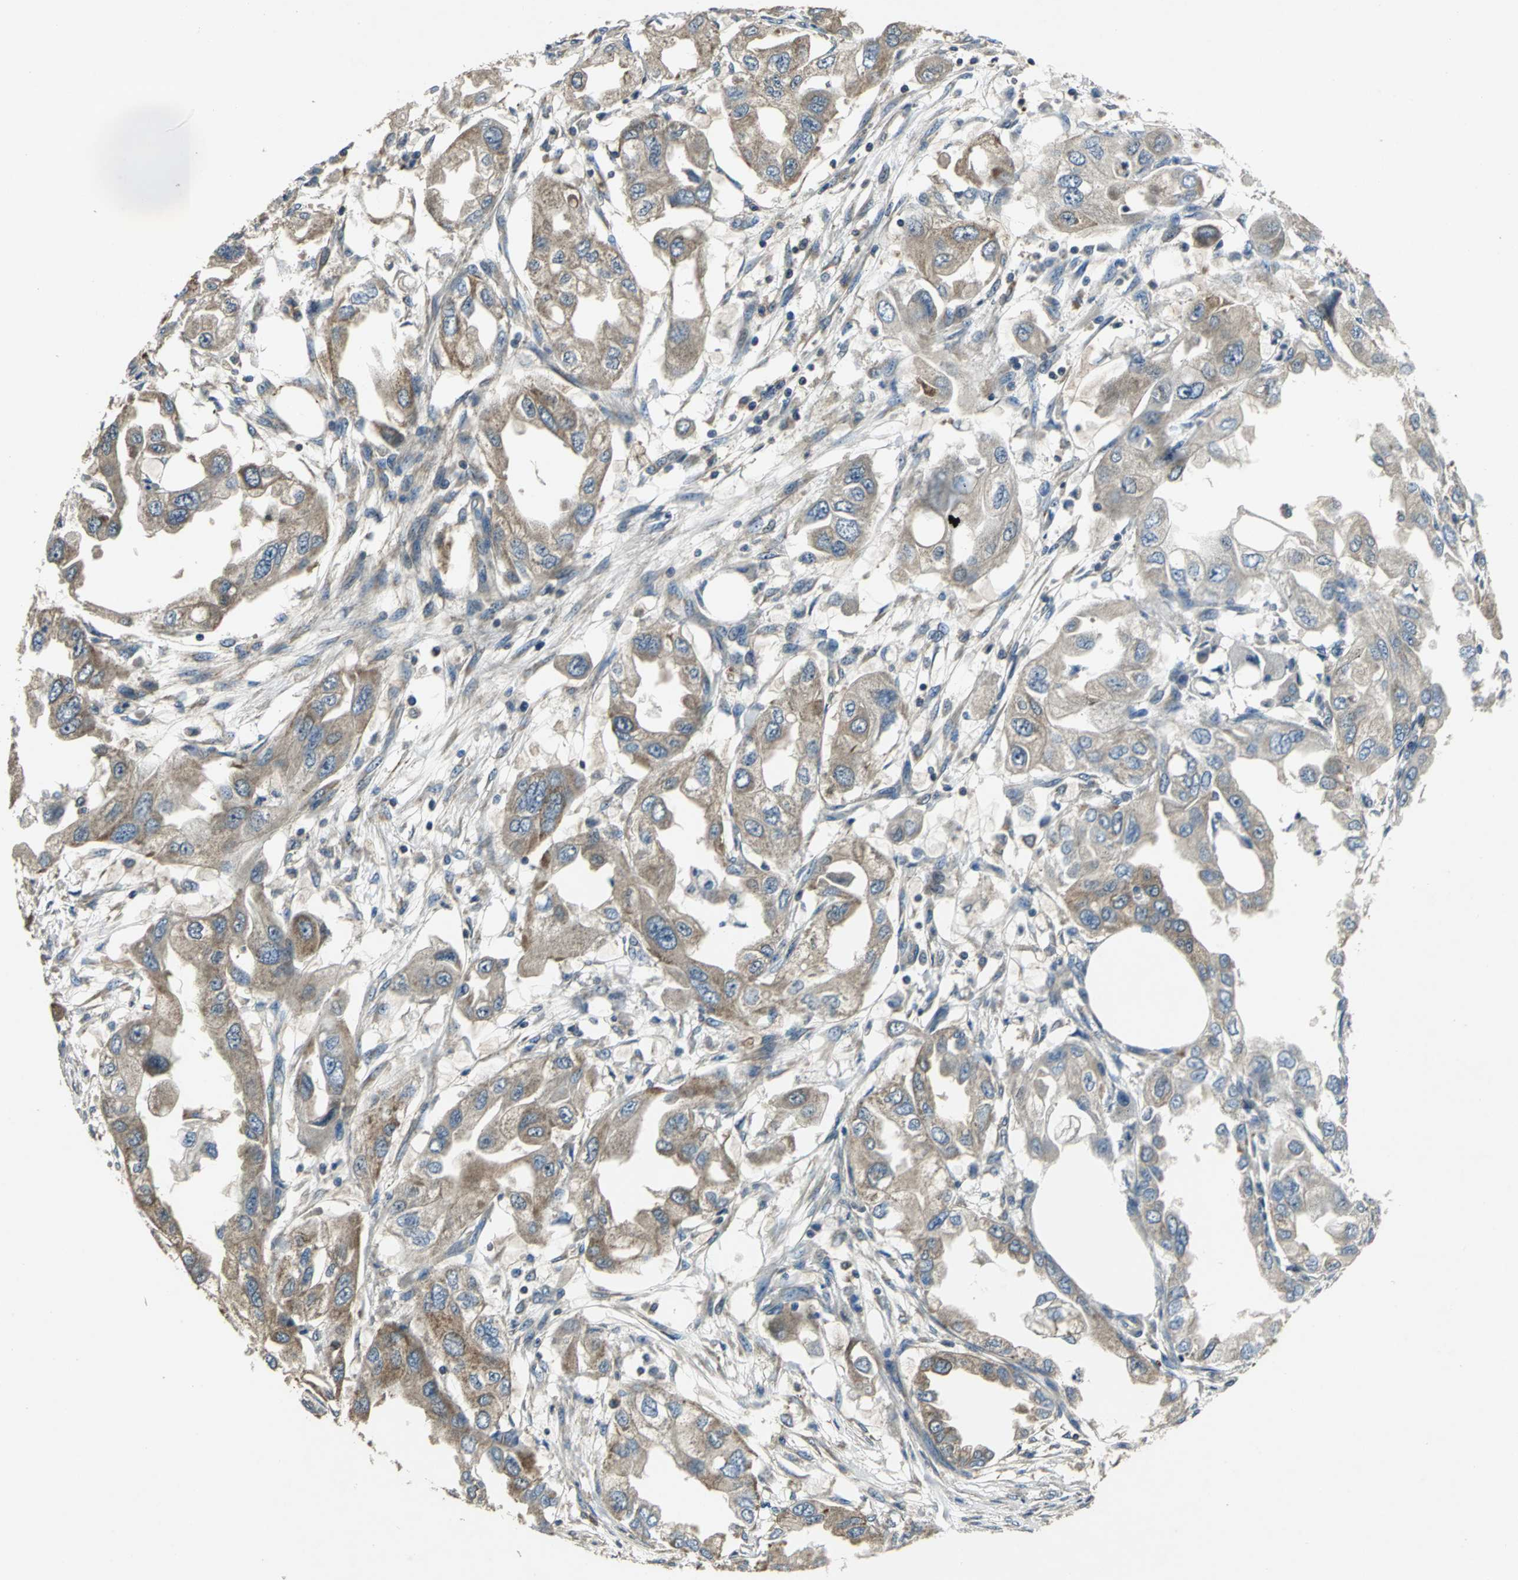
{"staining": {"intensity": "moderate", "quantity": ">75%", "location": "cytoplasmic/membranous"}, "tissue": "endometrial cancer", "cell_type": "Tumor cells", "image_type": "cancer", "snomed": [{"axis": "morphology", "description": "Adenocarcinoma, NOS"}, {"axis": "topography", "description": "Endometrium"}], "caption": "This photomicrograph demonstrates immunohistochemistry (IHC) staining of human endometrial cancer (adenocarcinoma), with medium moderate cytoplasmic/membranous positivity in about >75% of tumor cells.", "gene": "IRF3", "patient": {"sex": "female", "age": 67}}